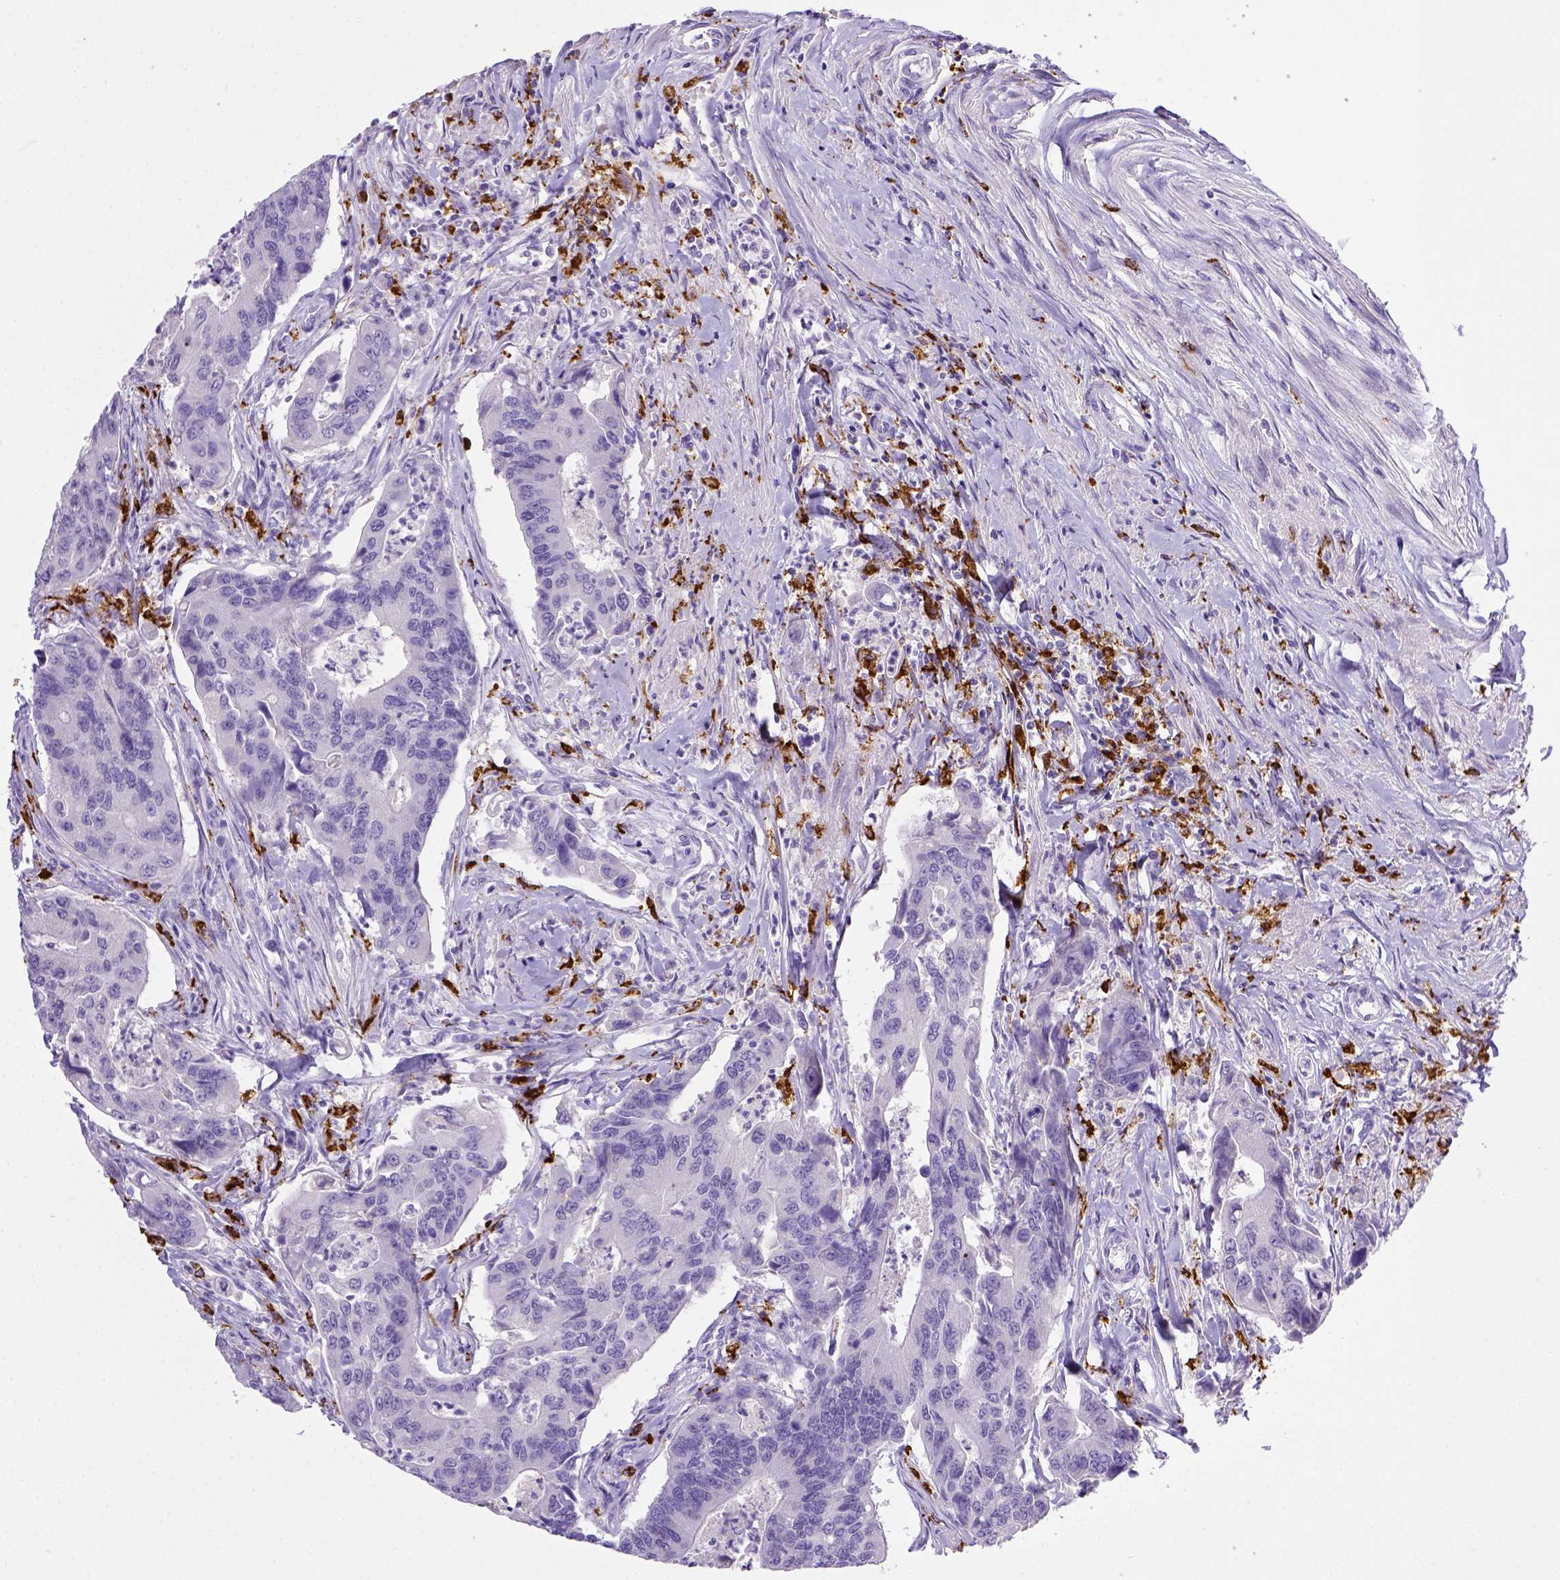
{"staining": {"intensity": "negative", "quantity": "none", "location": "none"}, "tissue": "colorectal cancer", "cell_type": "Tumor cells", "image_type": "cancer", "snomed": [{"axis": "morphology", "description": "Adenocarcinoma, NOS"}, {"axis": "topography", "description": "Colon"}], "caption": "DAB (3,3'-diaminobenzidine) immunohistochemical staining of human colorectal cancer (adenocarcinoma) shows no significant staining in tumor cells.", "gene": "CD68", "patient": {"sex": "female", "age": 67}}